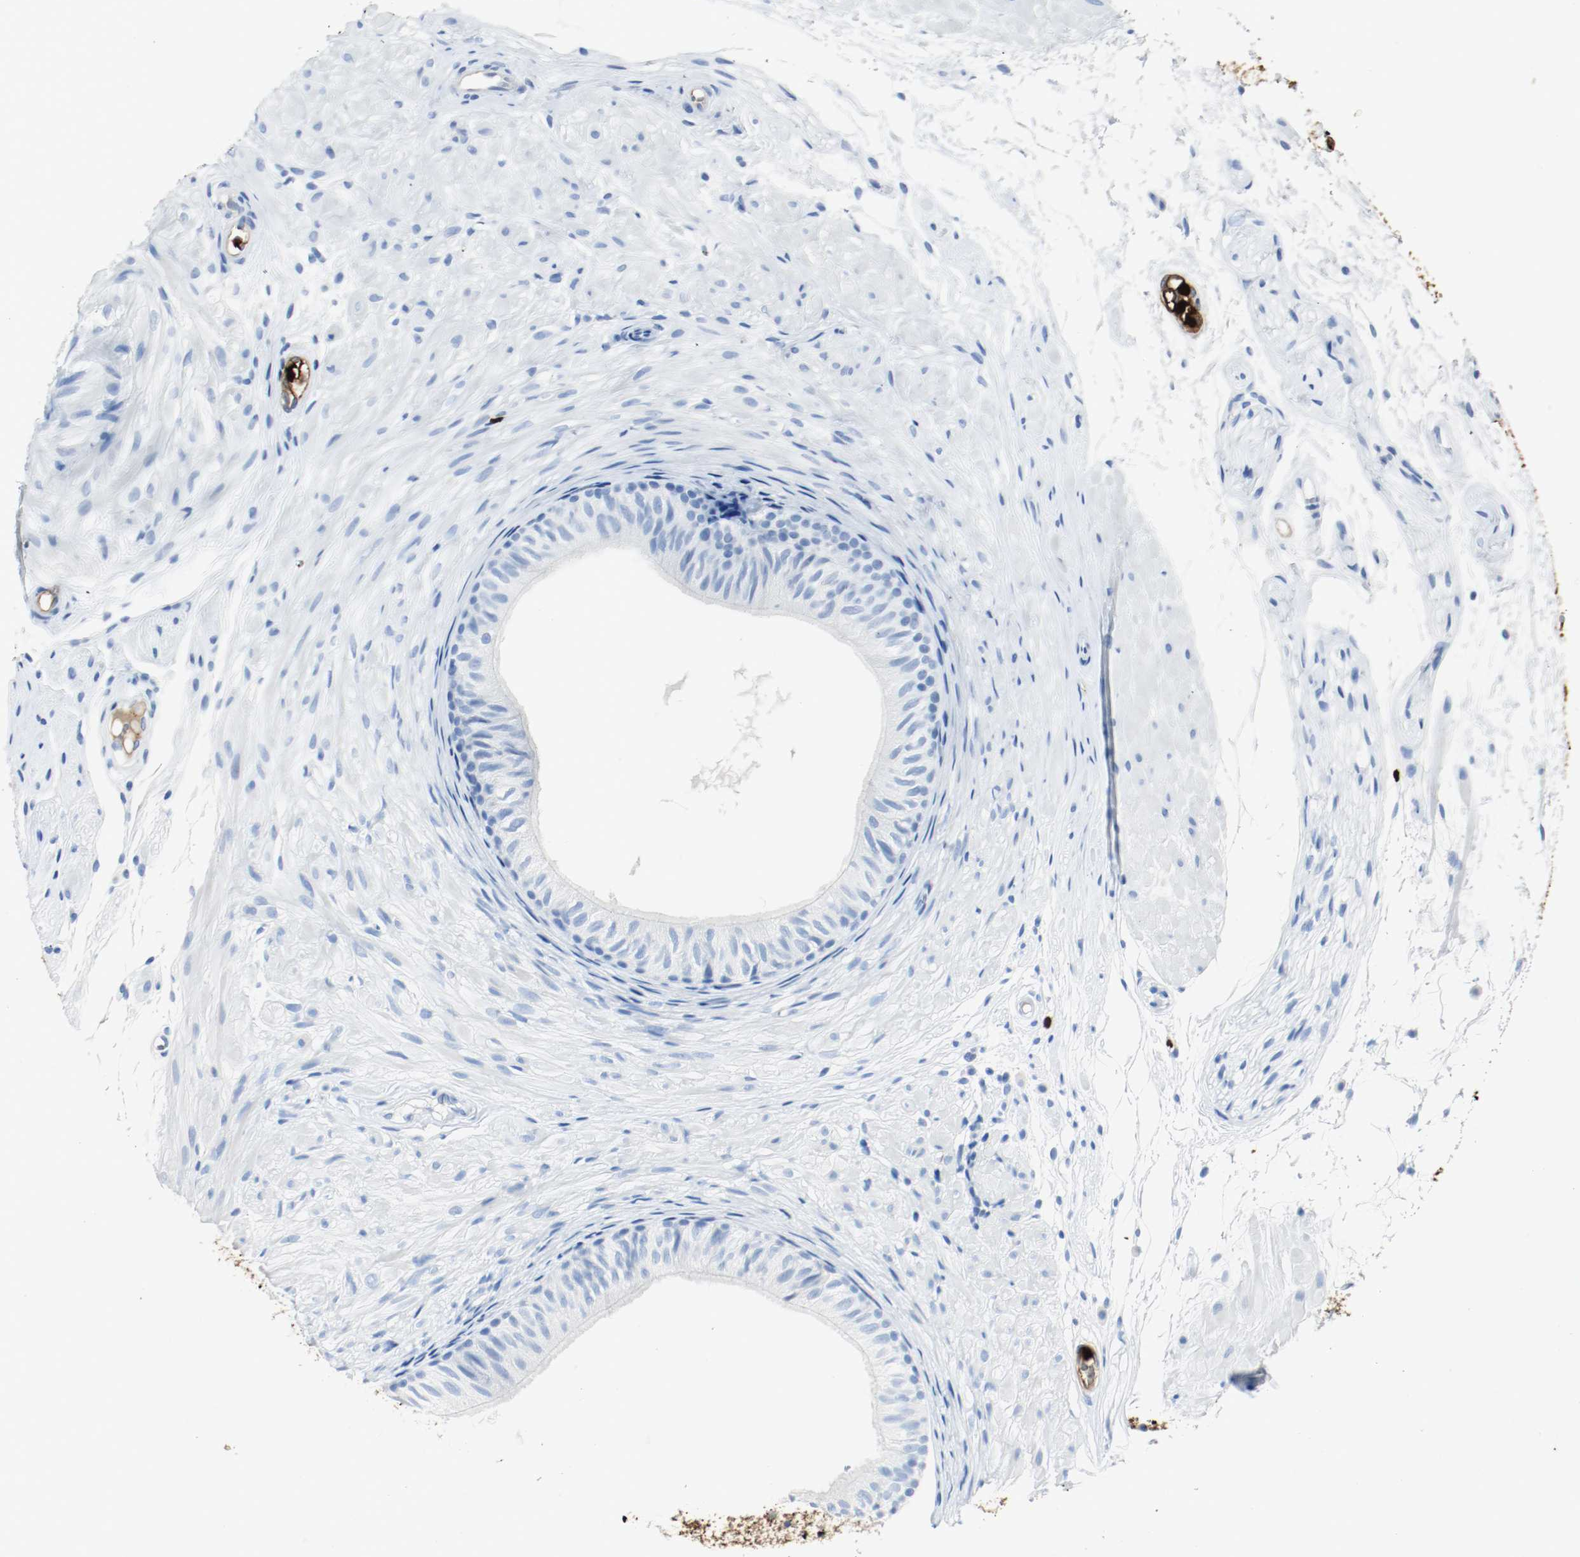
{"staining": {"intensity": "strong", "quantity": "<25%", "location": "cytoplasmic/membranous"}, "tissue": "epididymis", "cell_type": "Glandular cells", "image_type": "normal", "snomed": [{"axis": "morphology", "description": "Normal tissue, NOS"}, {"axis": "morphology", "description": "Atrophy, NOS"}, {"axis": "topography", "description": "Testis"}, {"axis": "topography", "description": "Epididymis"}], "caption": "Glandular cells exhibit medium levels of strong cytoplasmic/membranous positivity in approximately <25% of cells in normal epididymis.", "gene": "S100A9", "patient": {"sex": "male", "age": 18}}